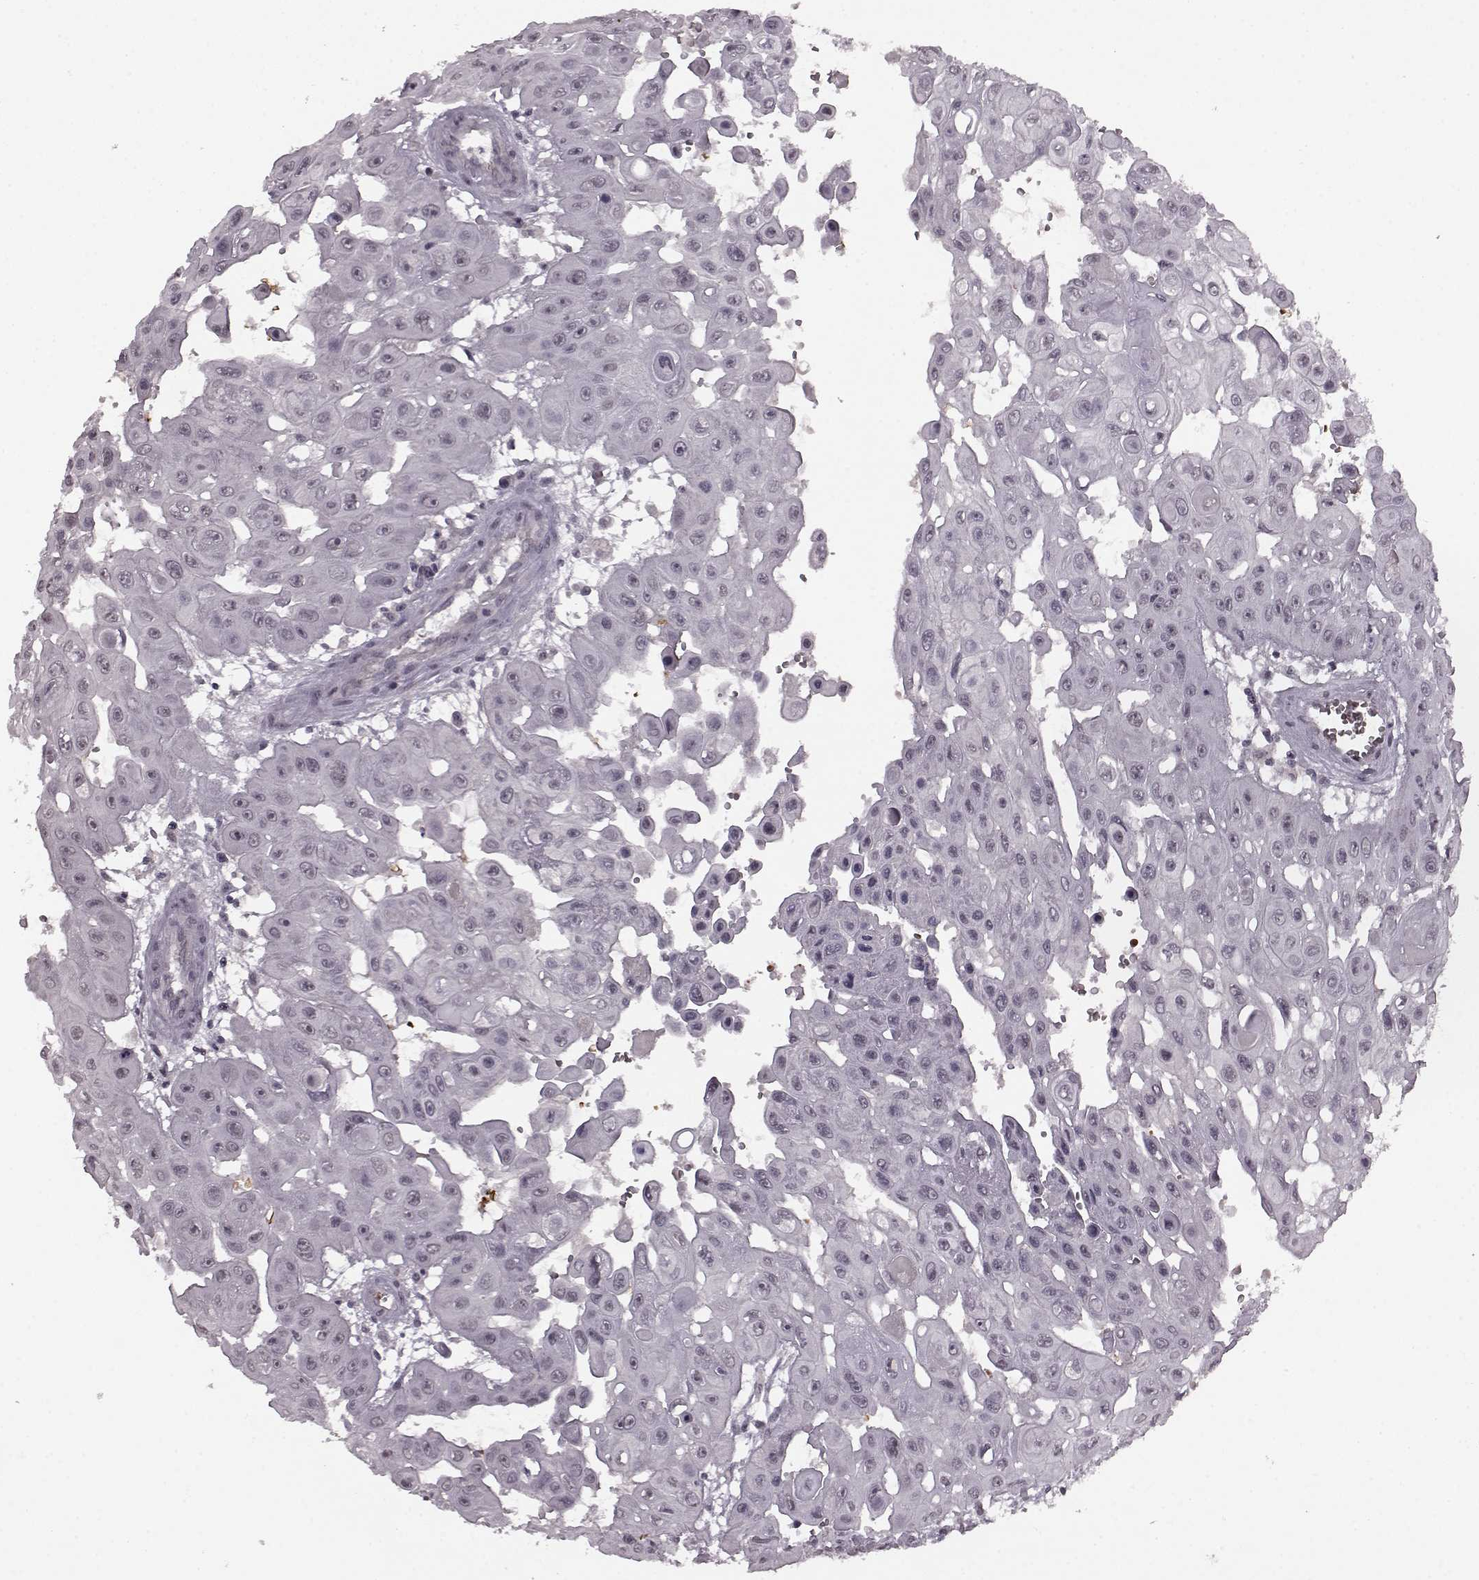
{"staining": {"intensity": "negative", "quantity": "none", "location": "none"}, "tissue": "head and neck cancer", "cell_type": "Tumor cells", "image_type": "cancer", "snomed": [{"axis": "morphology", "description": "Adenocarcinoma, NOS"}, {"axis": "topography", "description": "Head-Neck"}], "caption": "Human head and neck adenocarcinoma stained for a protein using immunohistochemistry (IHC) demonstrates no staining in tumor cells.", "gene": "PROP1", "patient": {"sex": "male", "age": 73}}